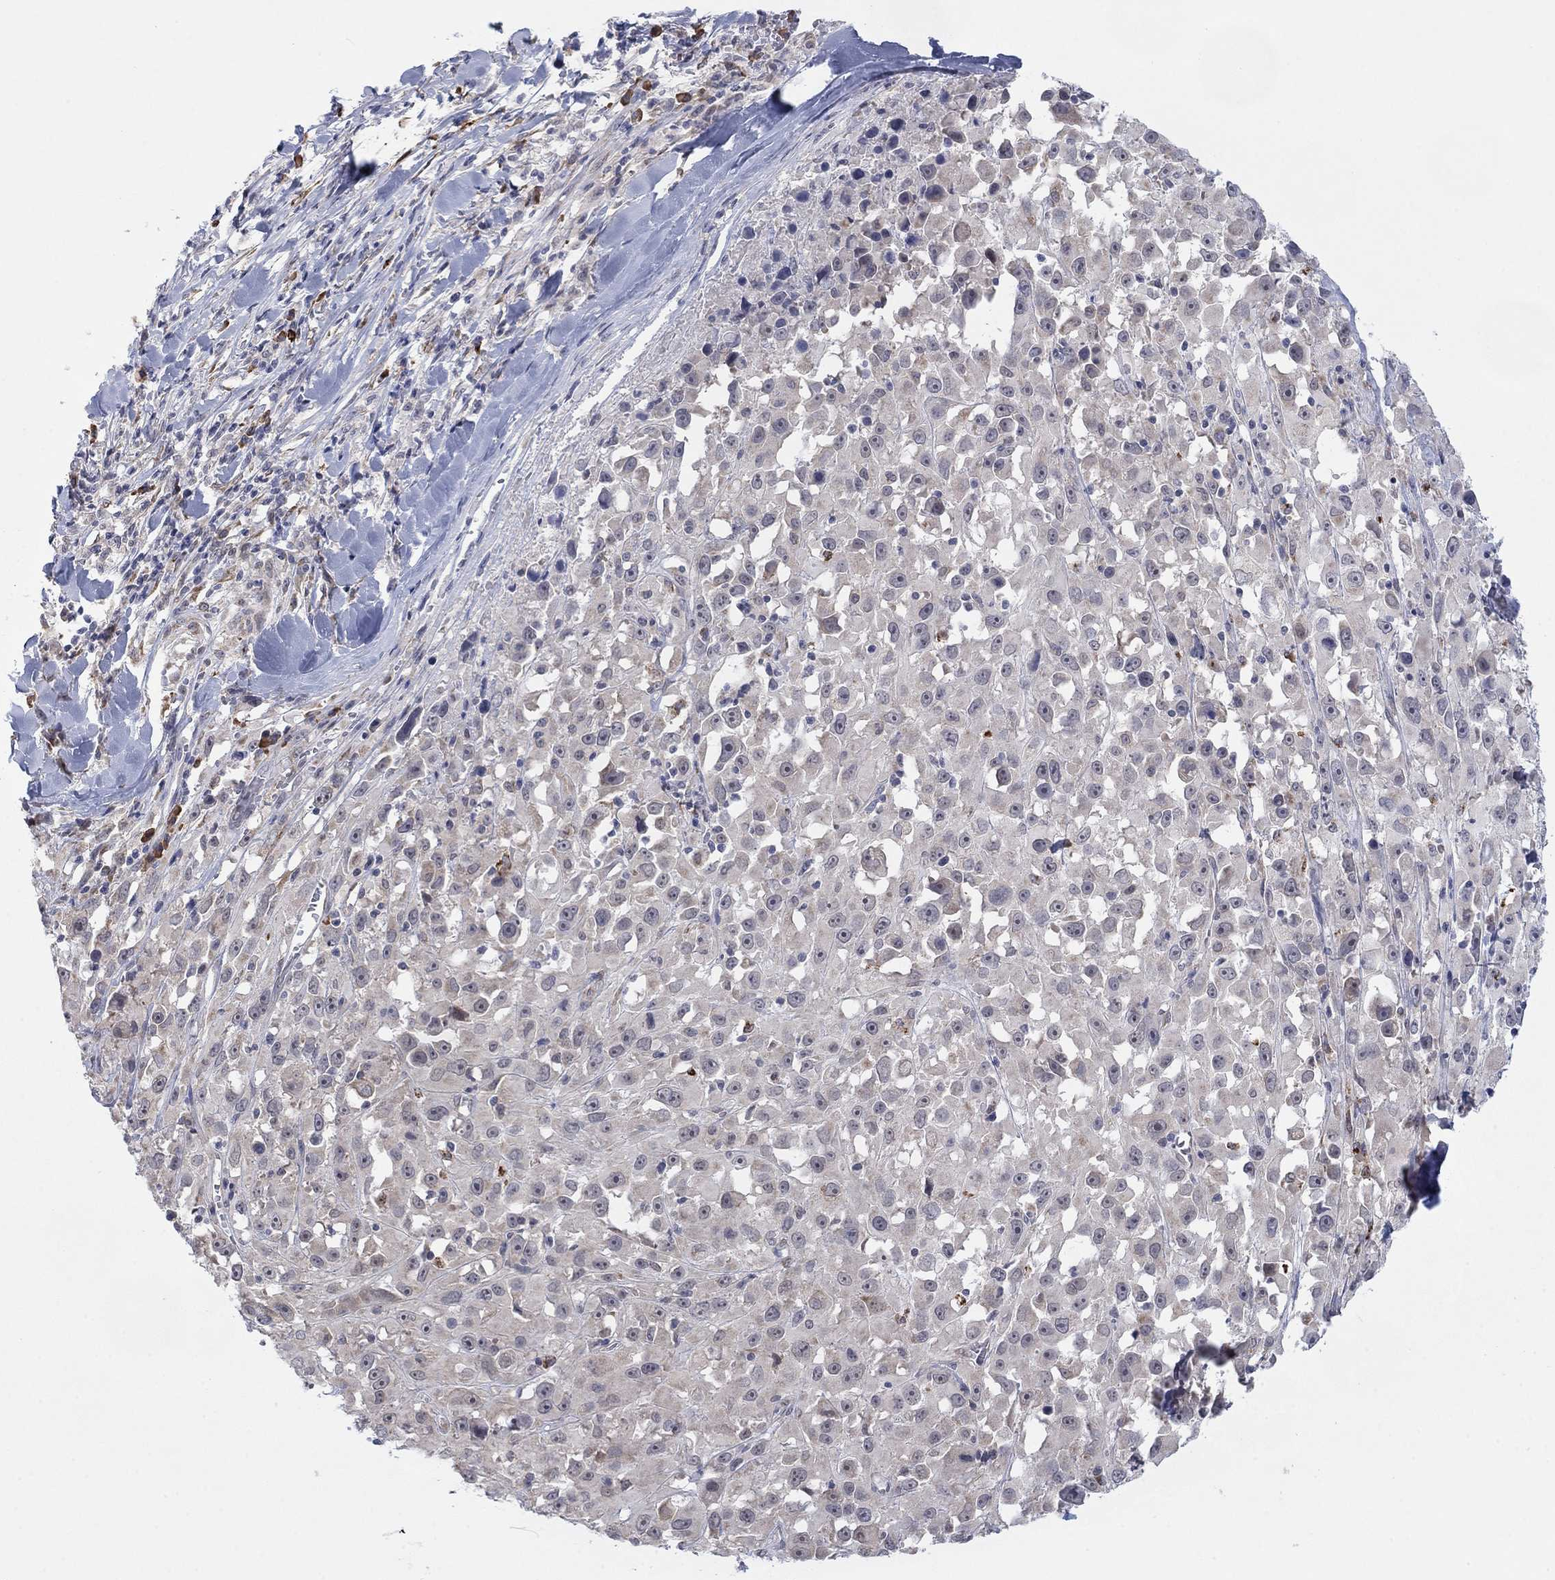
{"staining": {"intensity": "negative", "quantity": "none", "location": "none"}, "tissue": "melanoma", "cell_type": "Tumor cells", "image_type": "cancer", "snomed": [{"axis": "morphology", "description": "Malignant melanoma, Metastatic site"}, {"axis": "topography", "description": "Lymph node"}], "caption": "An IHC micrograph of malignant melanoma (metastatic site) is shown. There is no staining in tumor cells of malignant melanoma (metastatic site).", "gene": "MTRFR", "patient": {"sex": "male", "age": 50}}